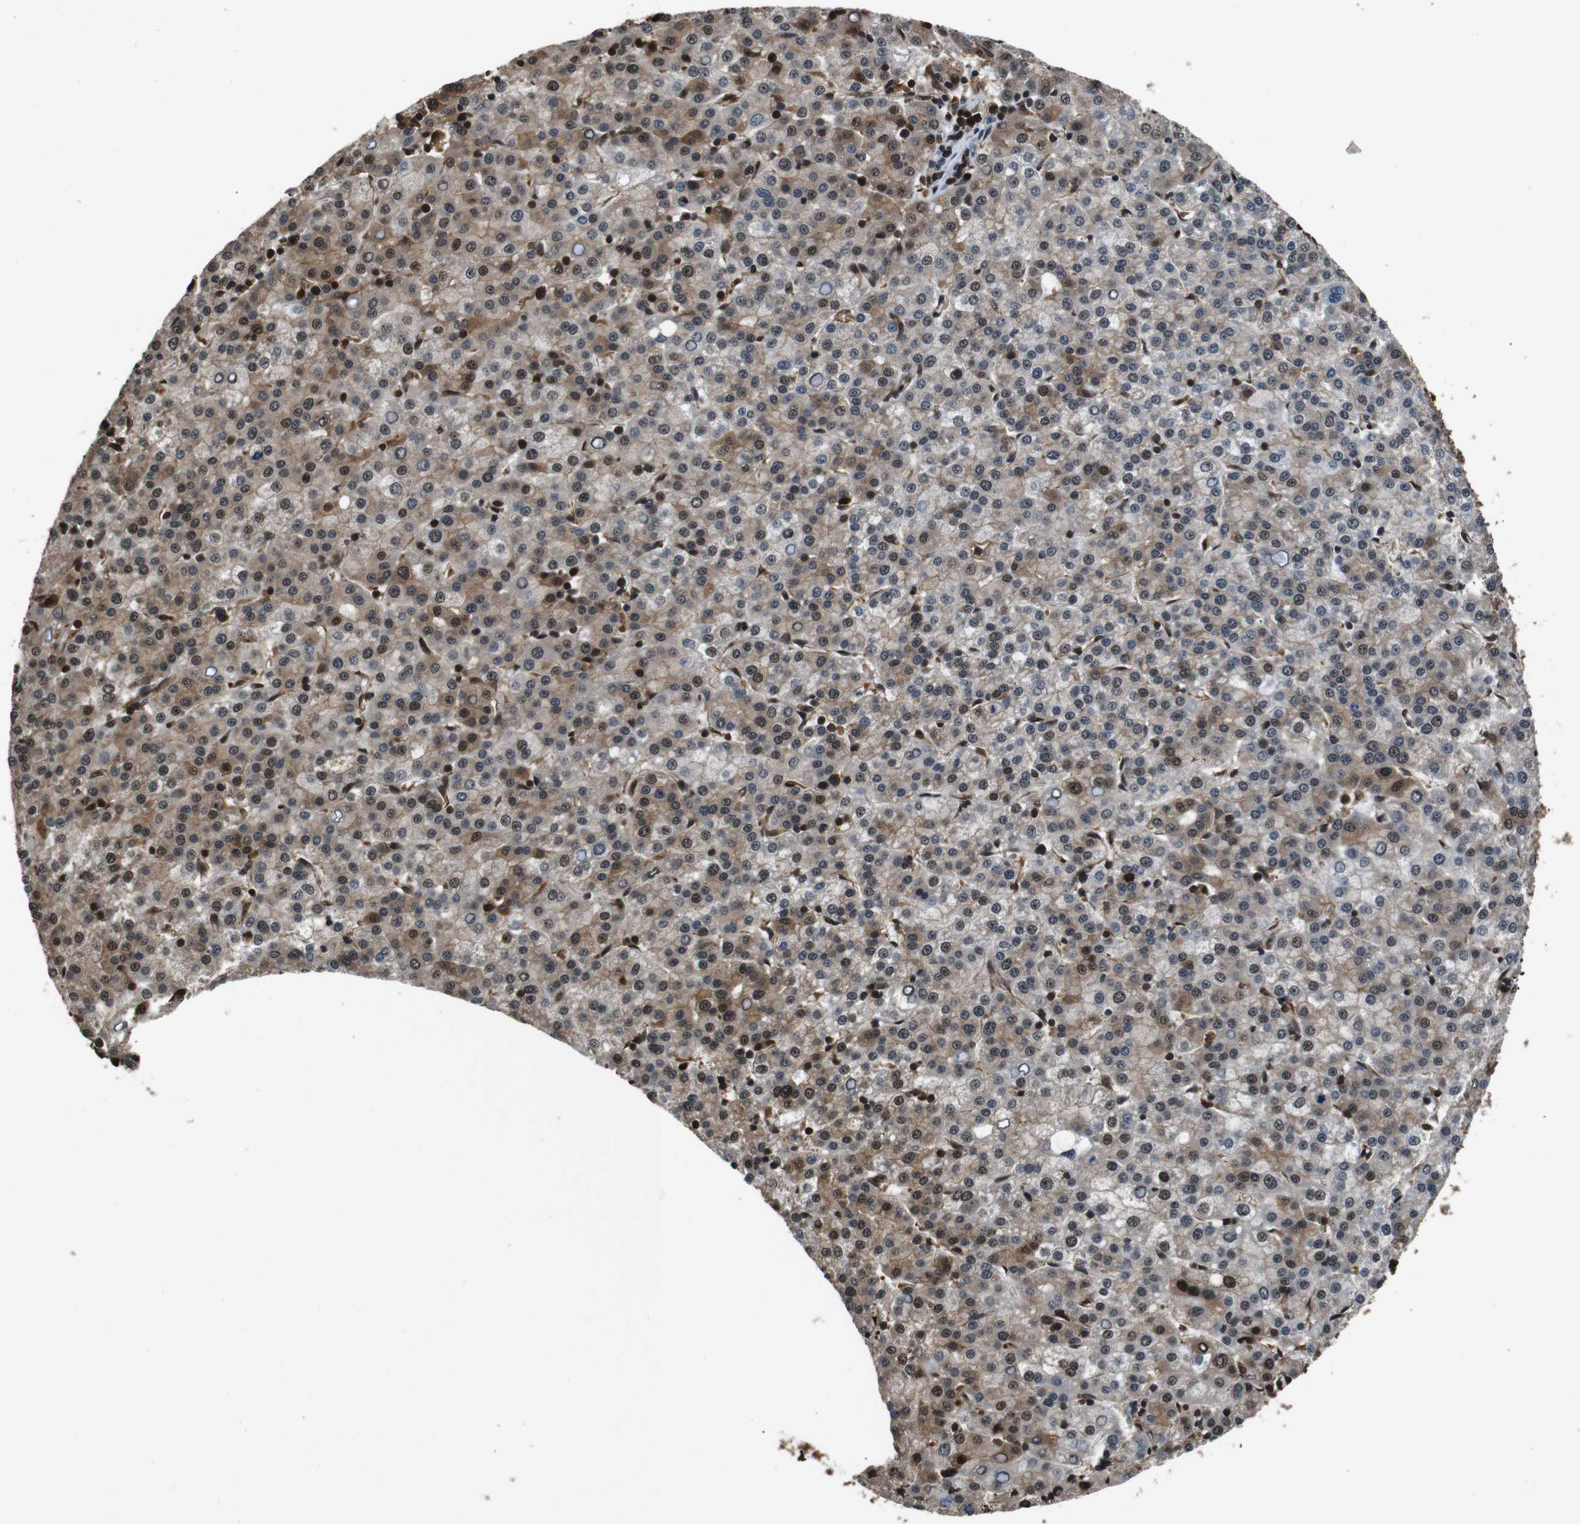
{"staining": {"intensity": "moderate", "quantity": "25%-75%", "location": "cytoplasmic/membranous,nuclear"}, "tissue": "liver cancer", "cell_type": "Tumor cells", "image_type": "cancer", "snomed": [{"axis": "morphology", "description": "Carcinoma, Hepatocellular, NOS"}, {"axis": "topography", "description": "Liver"}], "caption": "Moderate cytoplasmic/membranous and nuclear staining is seen in approximately 25%-75% of tumor cells in liver hepatocellular carcinoma.", "gene": "VCP", "patient": {"sex": "female", "age": 58}}